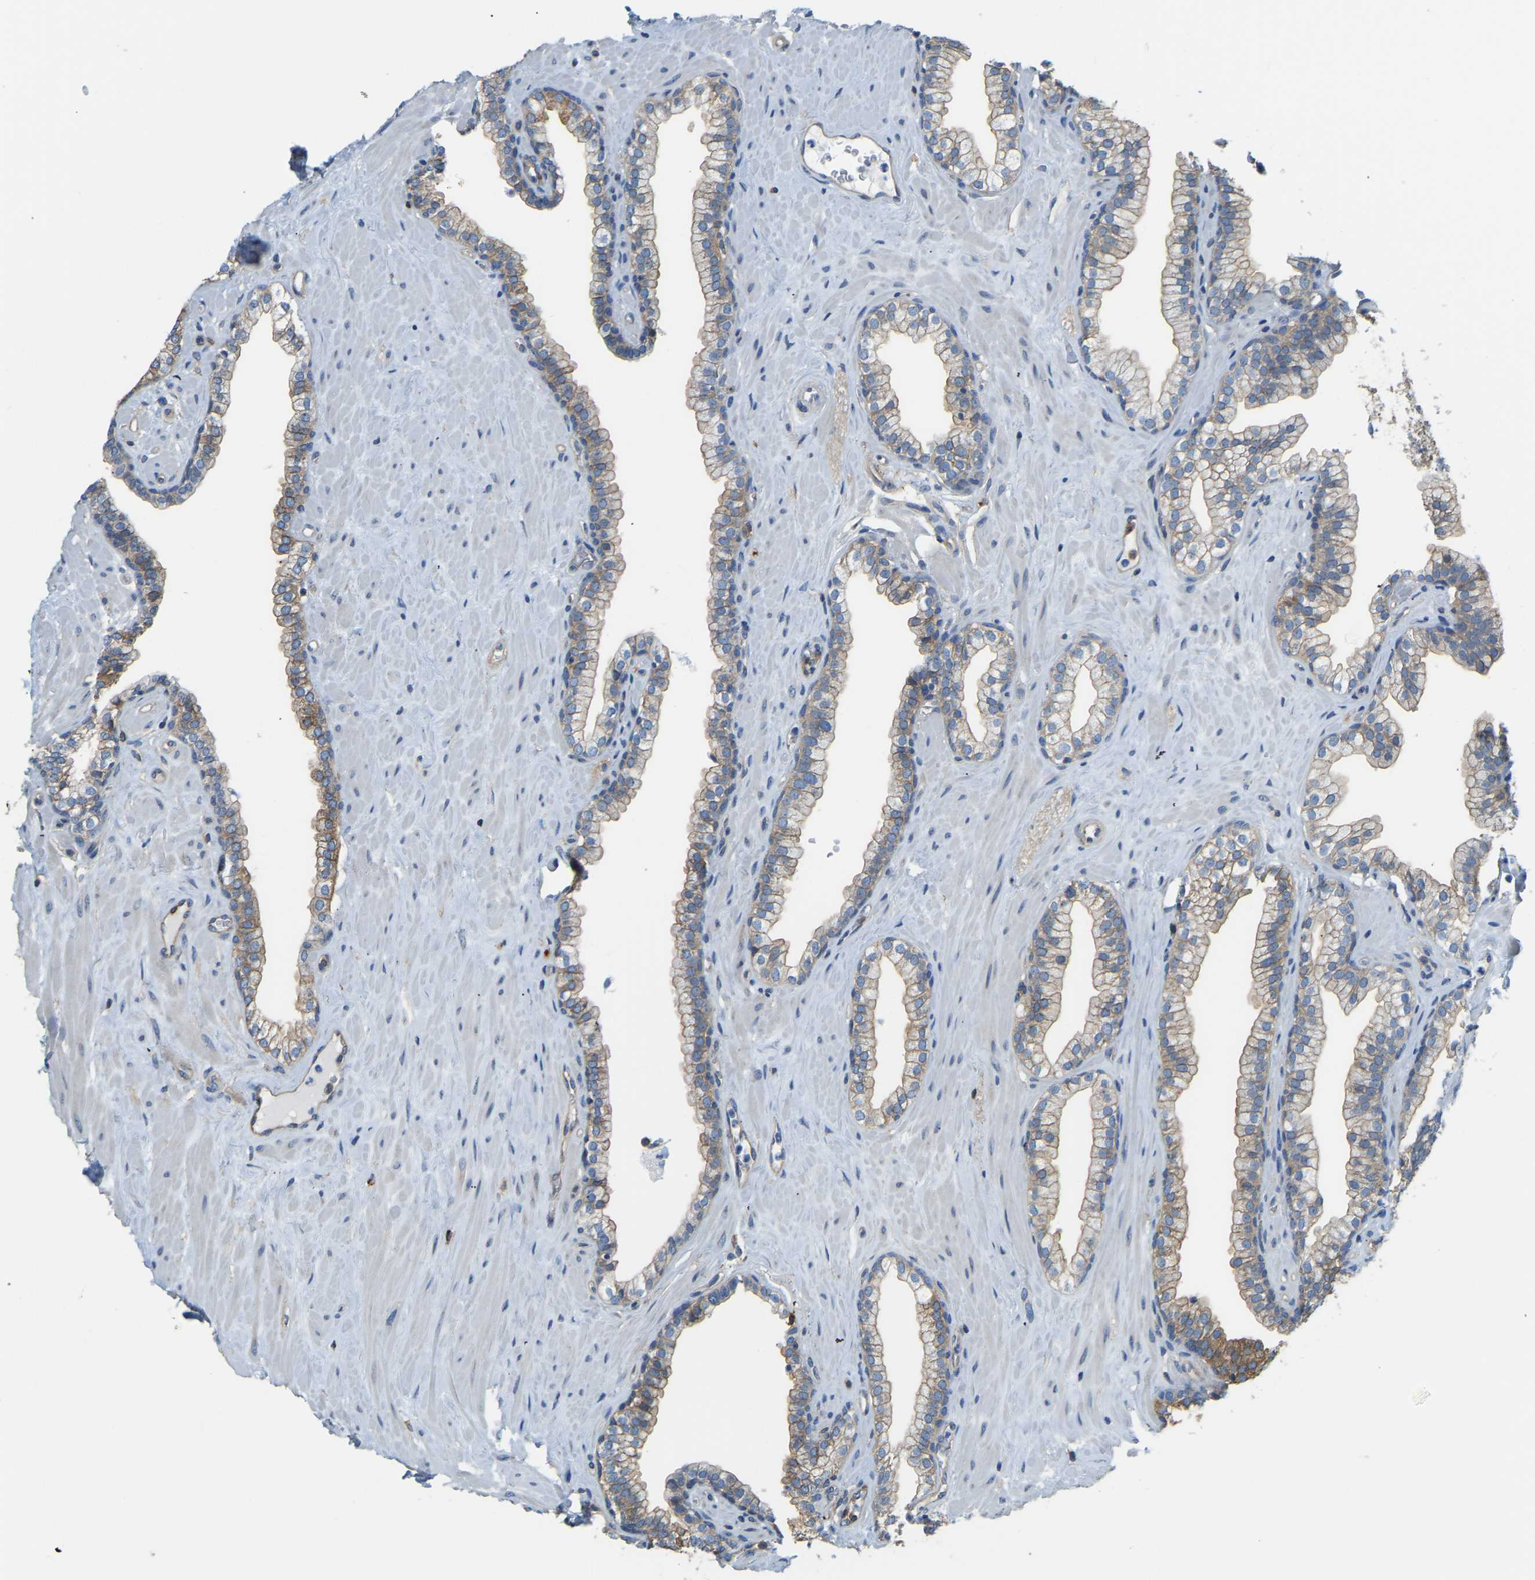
{"staining": {"intensity": "moderate", "quantity": ">75%", "location": "cytoplasmic/membranous"}, "tissue": "prostate", "cell_type": "Glandular cells", "image_type": "normal", "snomed": [{"axis": "morphology", "description": "Normal tissue, NOS"}, {"axis": "morphology", "description": "Urothelial carcinoma, Low grade"}, {"axis": "topography", "description": "Urinary bladder"}, {"axis": "topography", "description": "Prostate"}], "caption": "Protein expression analysis of benign human prostate reveals moderate cytoplasmic/membranous positivity in about >75% of glandular cells.", "gene": "AHNAK", "patient": {"sex": "male", "age": 60}}